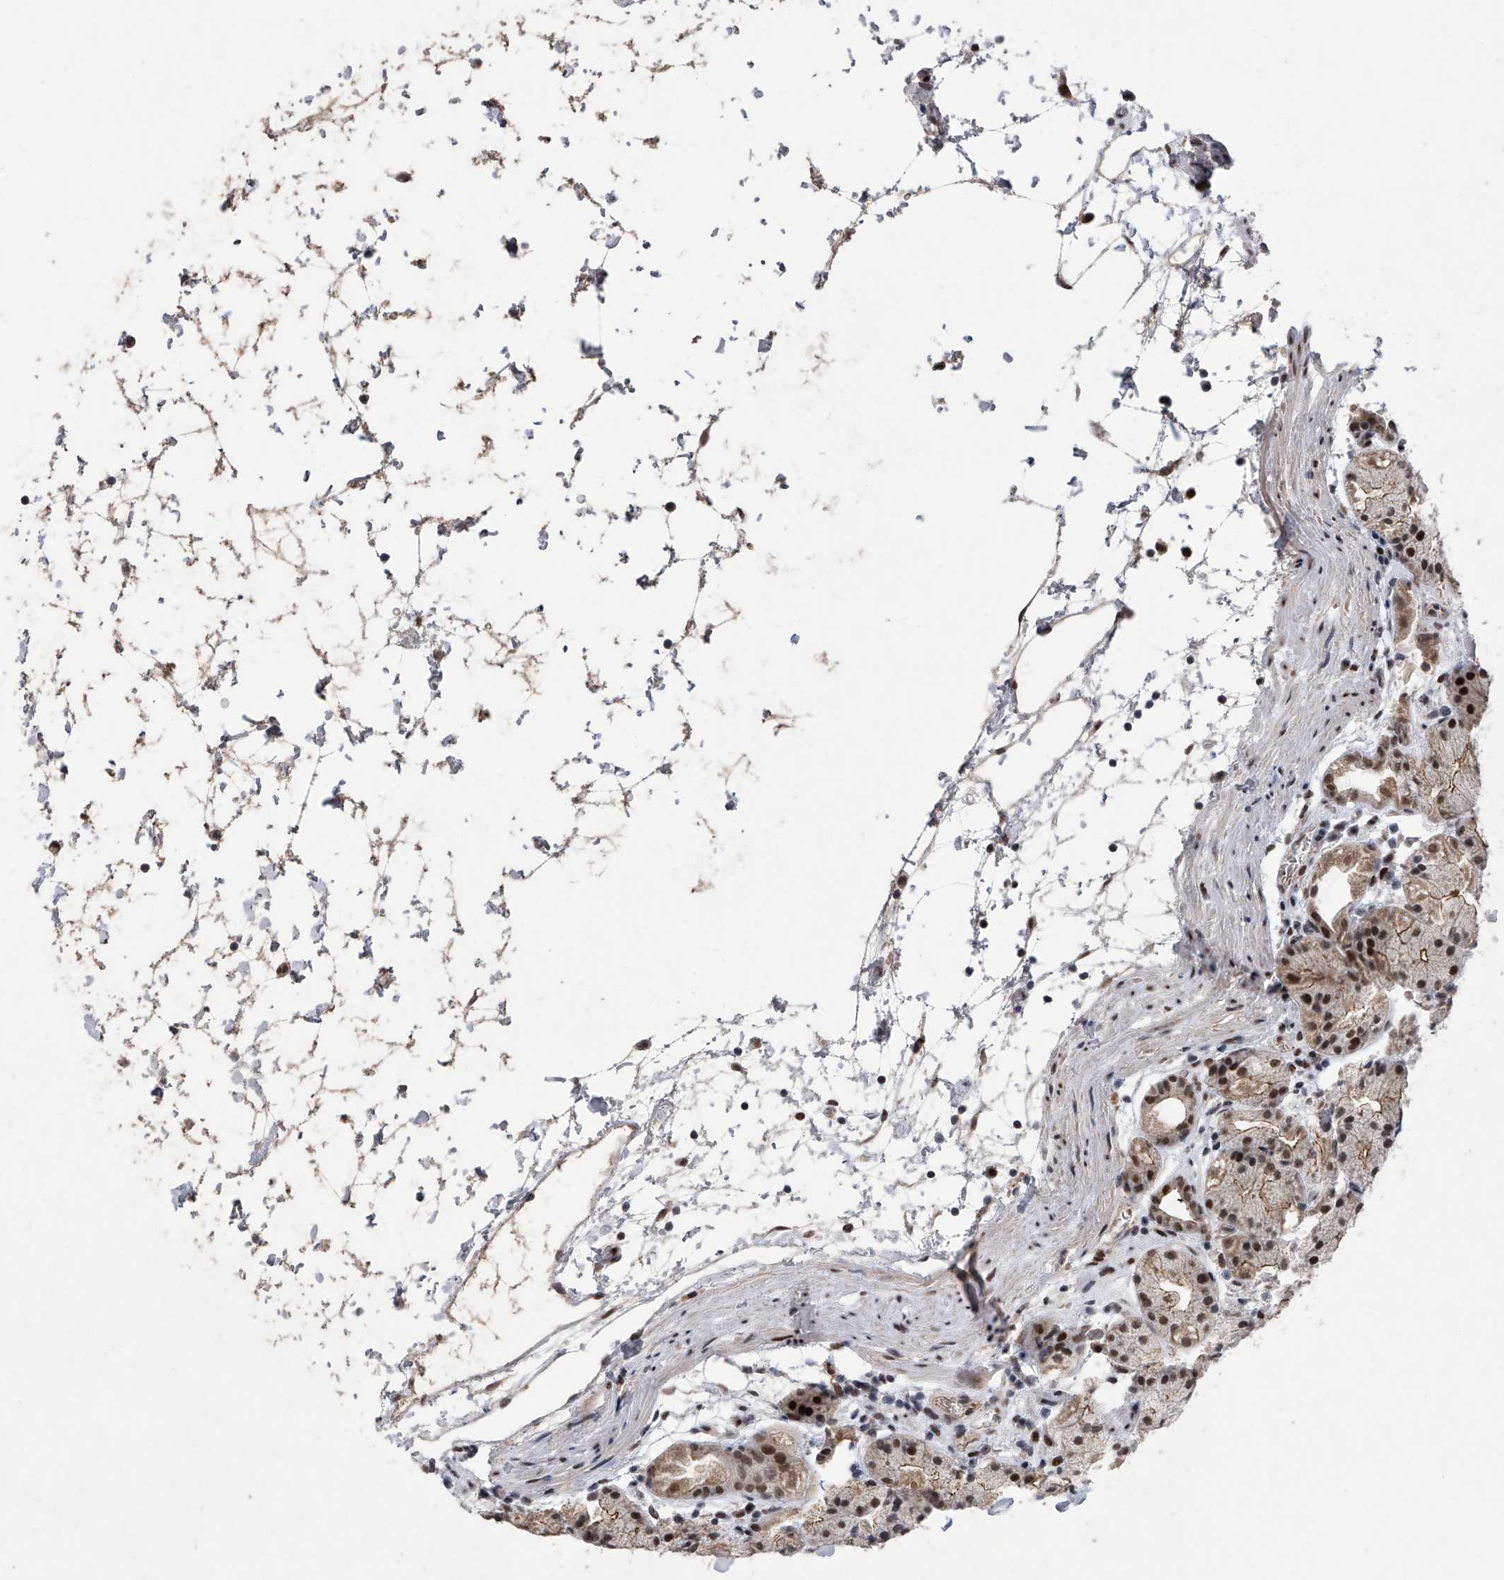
{"staining": {"intensity": "moderate", "quantity": "25%-75%", "location": "cytoplasmic/membranous,nuclear"}, "tissue": "stomach", "cell_type": "Glandular cells", "image_type": "normal", "snomed": [{"axis": "morphology", "description": "Normal tissue, NOS"}, {"axis": "topography", "description": "Stomach, upper"}], "caption": "A high-resolution histopathology image shows immunohistochemistry (IHC) staining of unremarkable stomach, which demonstrates moderate cytoplasmic/membranous,nuclear positivity in approximately 25%-75% of glandular cells. The protein is shown in brown color, while the nuclei are stained blue.", "gene": "ZNF426", "patient": {"sex": "male", "age": 48}}